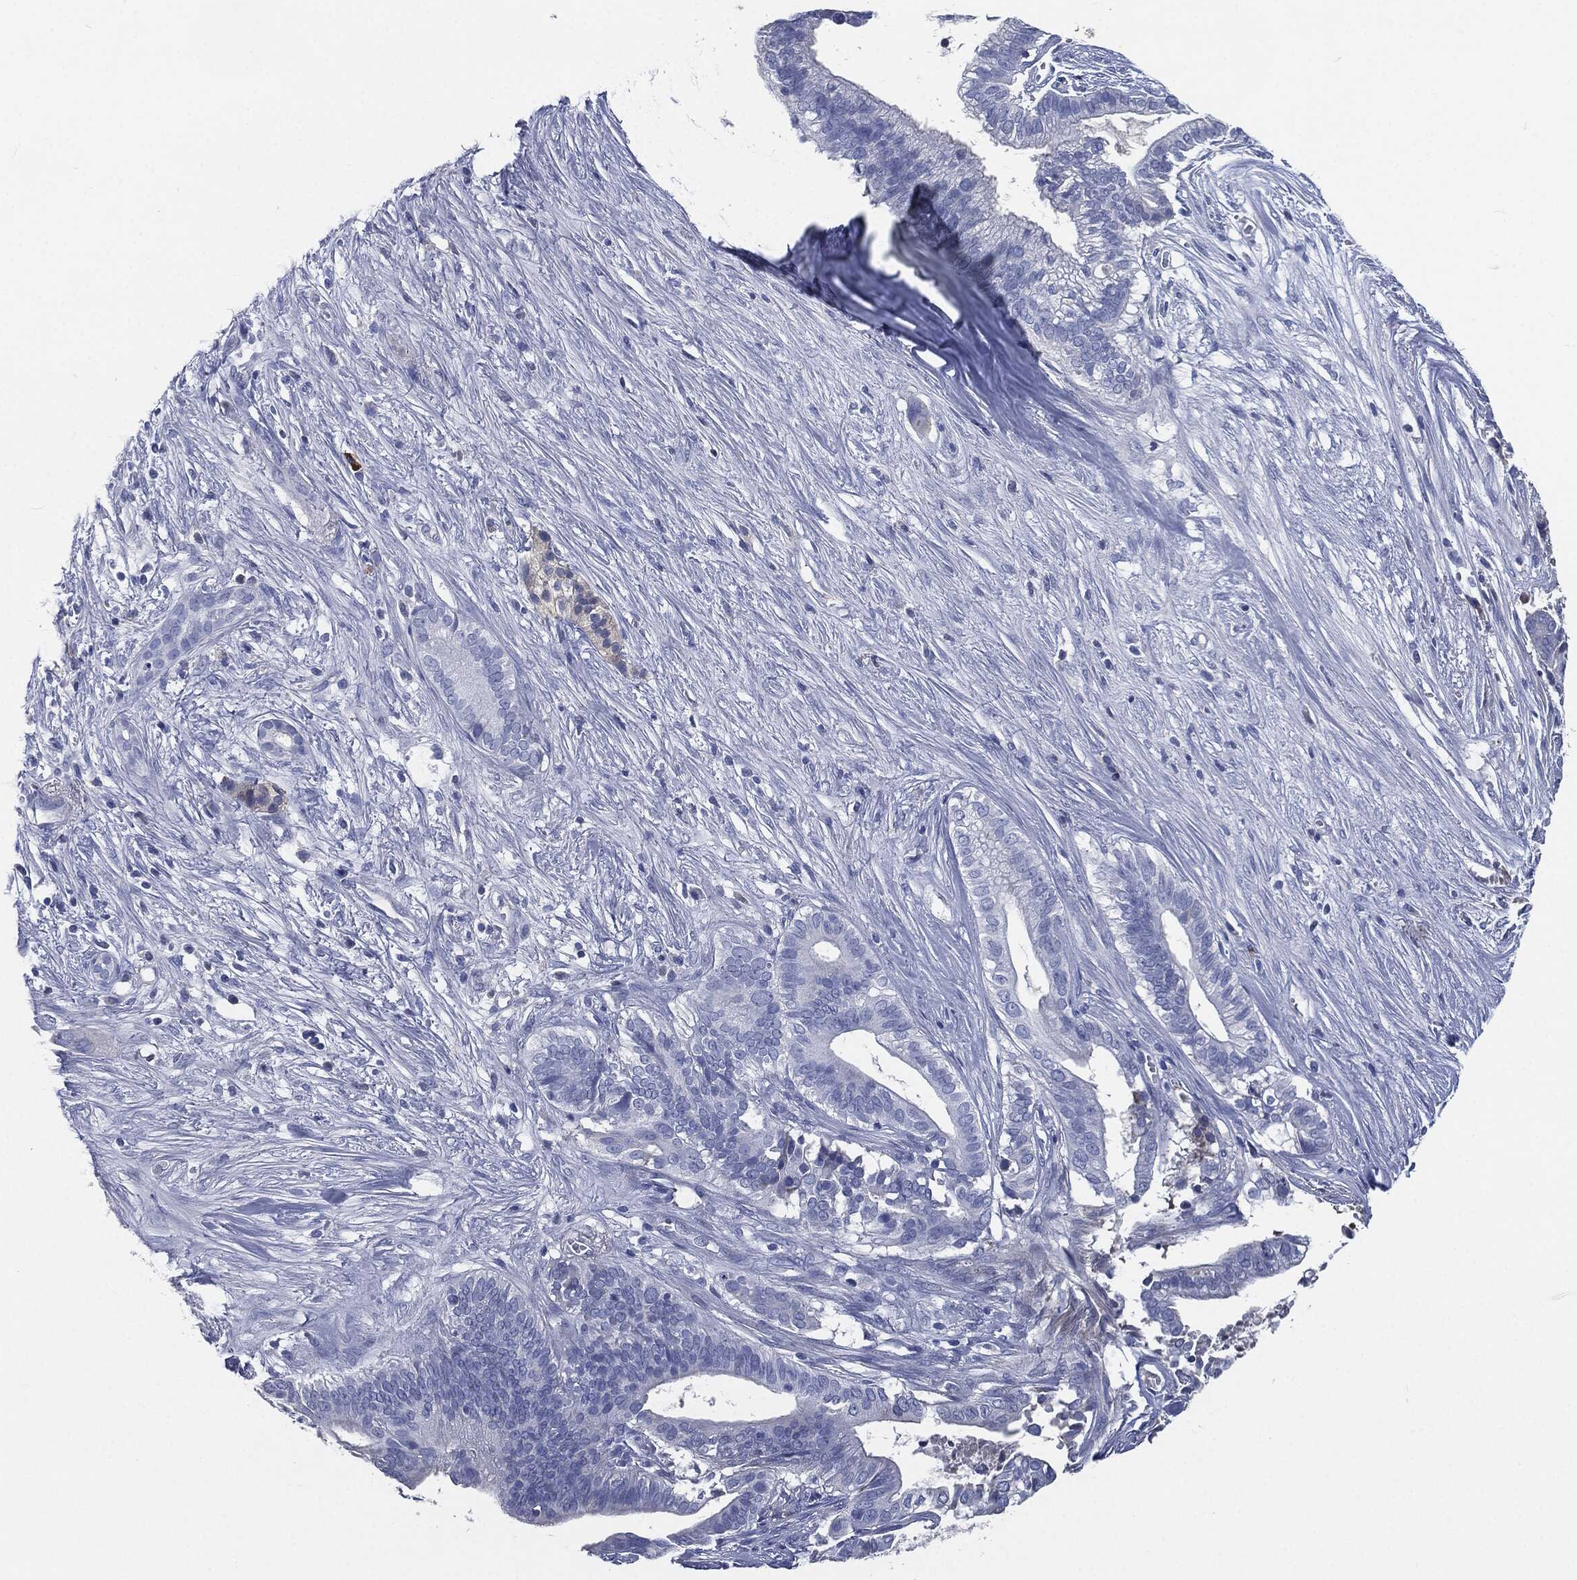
{"staining": {"intensity": "negative", "quantity": "none", "location": "none"}, "tissue": "pancreatic cancer", "cell_type": "Tumor cells", "image_type": "cancer", "snomed": [{"axis": "morphology", "description": "Adenocarcinoma, NOS"}, {"axis": "topography", "description": "Pancreas"}], "caption": "Tumor cells show no significant protein positivity in pancreatic cancer (adenocarcinoma).", "gene": "CD27", "patient": {"sex": "male", "age": 61}}